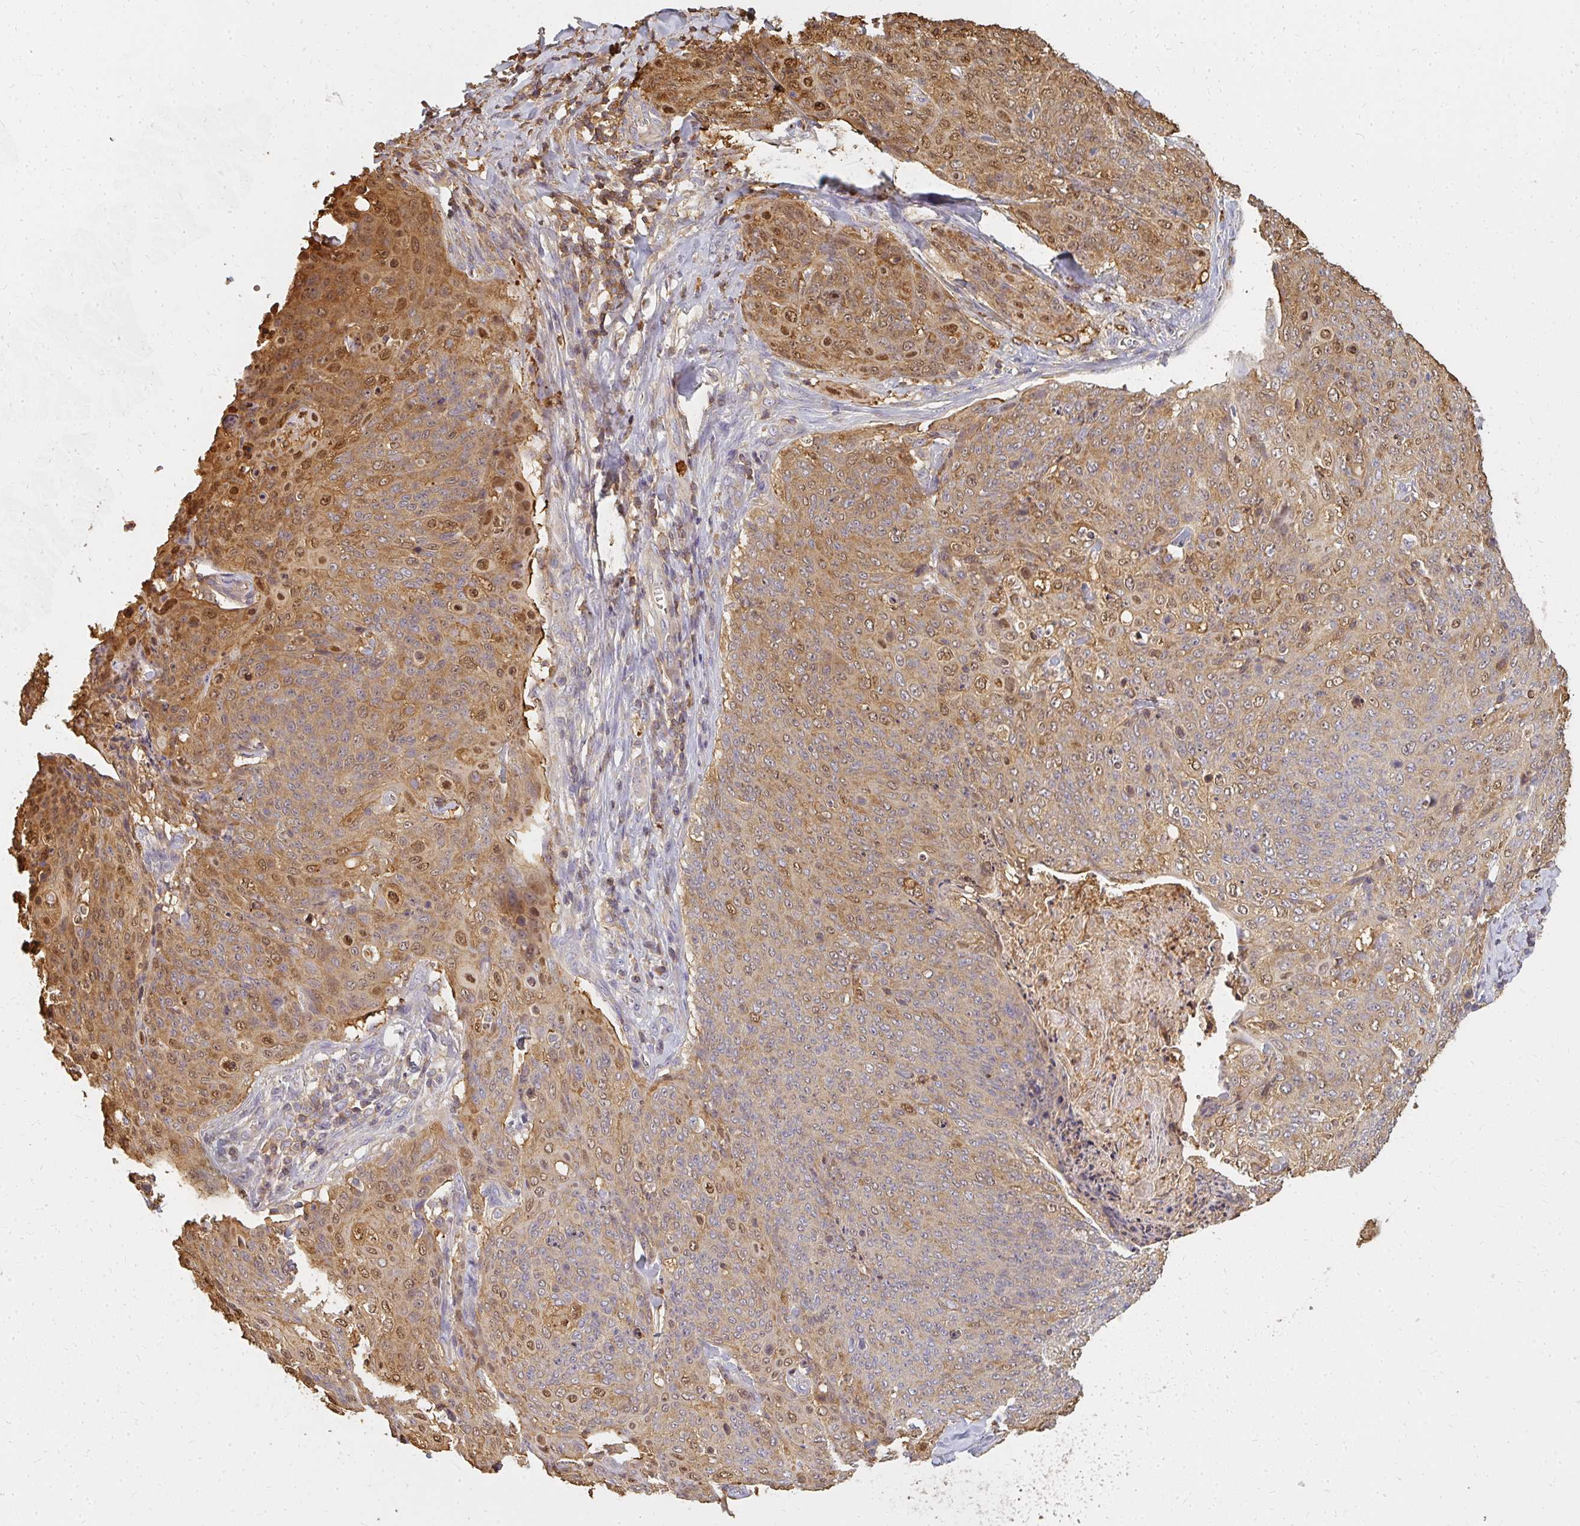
{"staining": {"intensity": "moderate", "quantity": ">75%", "location": "cytoplasmic/membranous,nuclear"}, "tissue": "skin cancer", "cell_type": "Tumor cells", "image_type": "cancer", "snomed": [{"axis": "morphology", "description": "Squamous cell carcinoma, NOS"}, {"axis": "topography", "description": "Skin"}, {"axis": "topography", "description": "Vulva"}], "caption": "IHC micrograph of skin cancer (squamous cell carcinoma) stained for a protein (brown), which demonstrates medium levels of moderate cytoplasmic/membranous and nuclear expression in about >75% of tumor cells.", "gene": "CNTRL", "patient": {"sex": "female", "age": 85}}